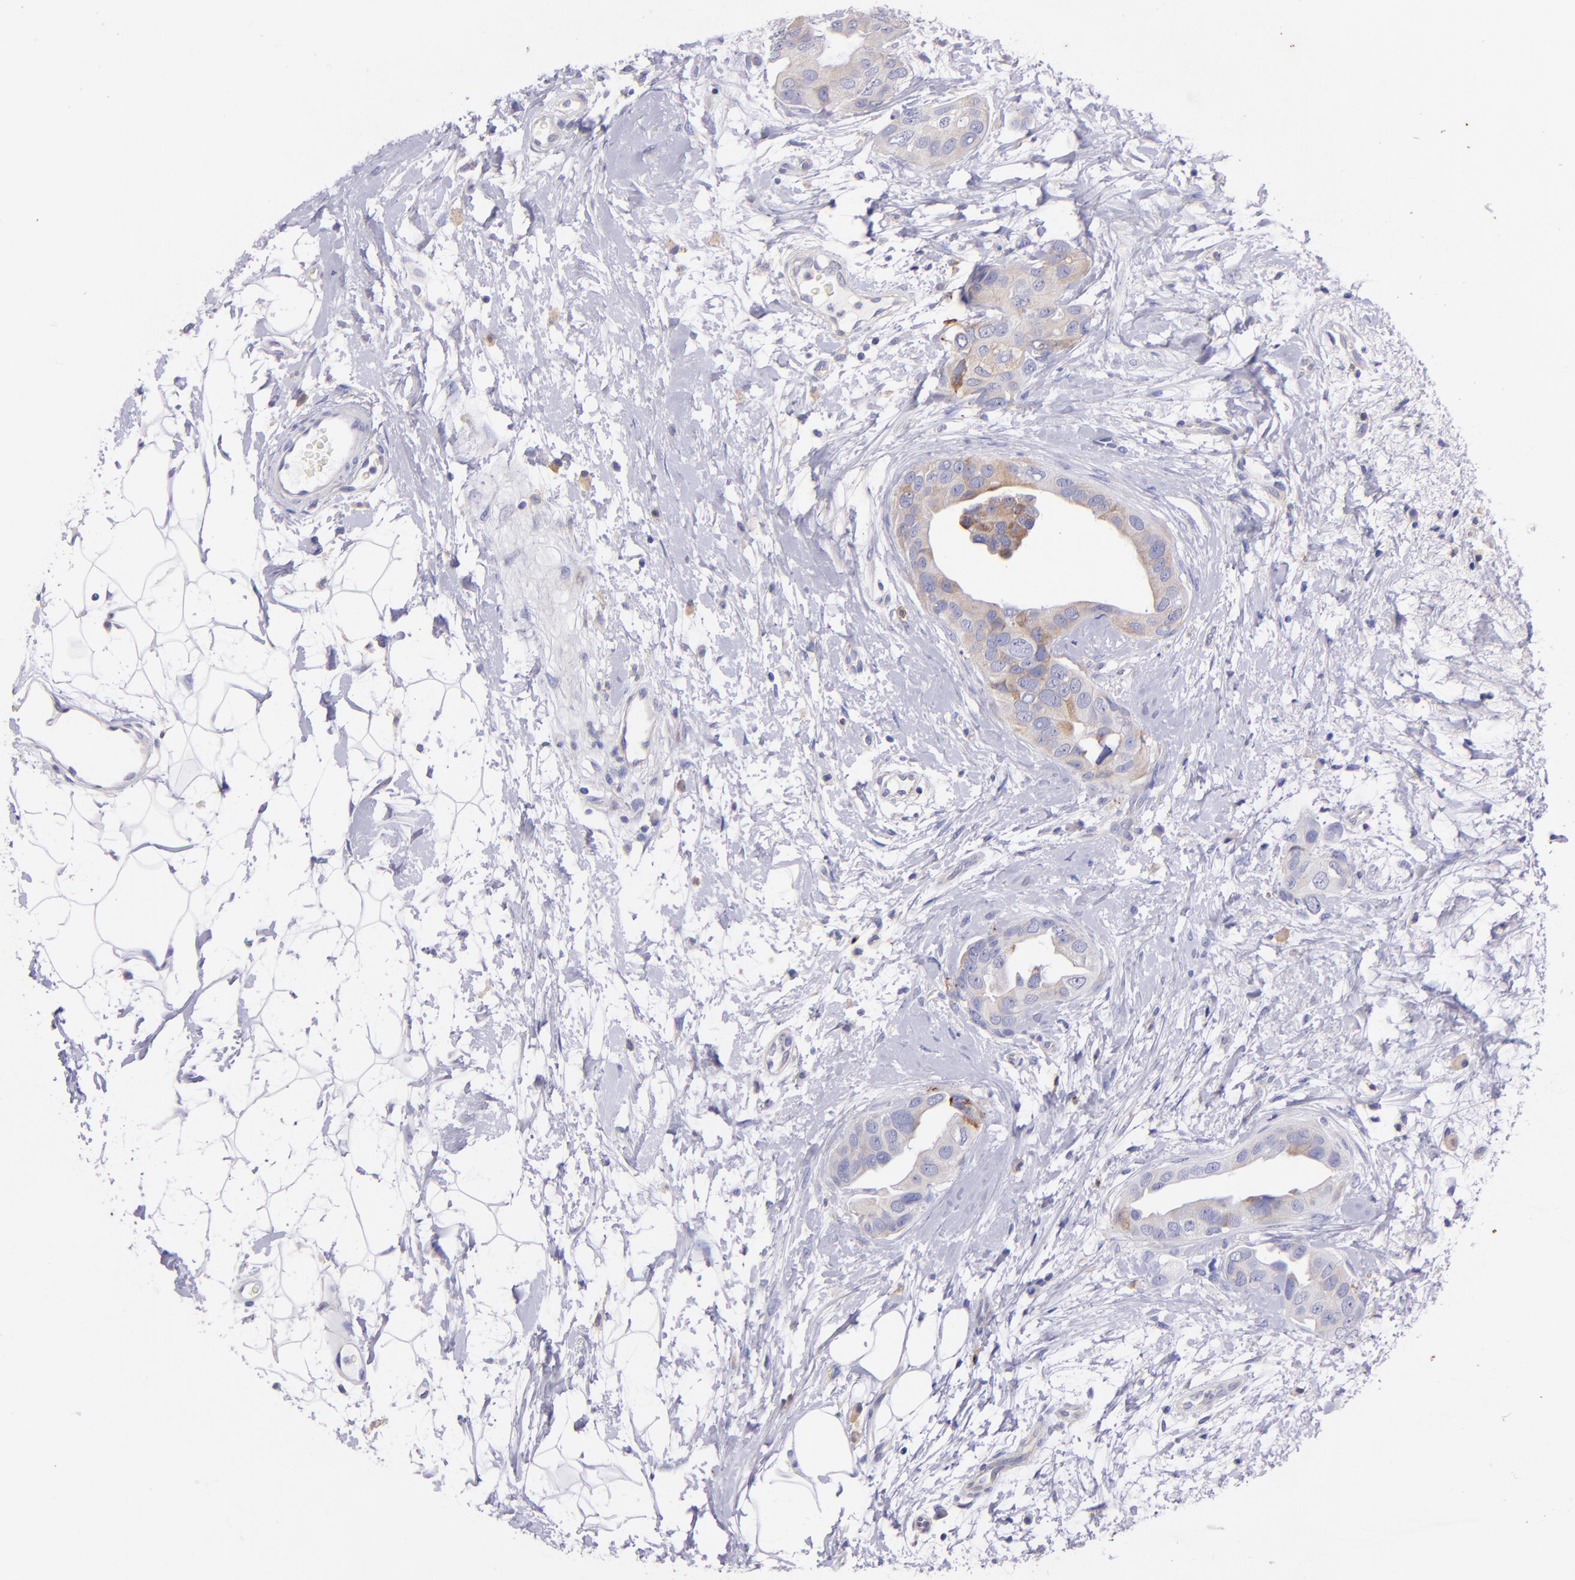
{"staining": {"intensity": "weak", "quantity": ">75%", "location": "cytoplasmic/membranous"}, "tissue": "breast cancer", "cell_type": "Tumor cells", "image_type": "cancer", "snomed": [{"axis": "morphology", "description": "Duct carcinoma"}, {"axis": "topography", "description": "Breast"}], "caption": "This image reveals breast cancer (infiltrating ductal carcinoma) stained with immunohistochemistry to label a protein in brown. The cytoplasmic/membranous of tumor cells show weak positivity for the protein. Nuclei are counter-stained blue.", "gene": "RET", "patient": {"sex": "female", "age": 40}}